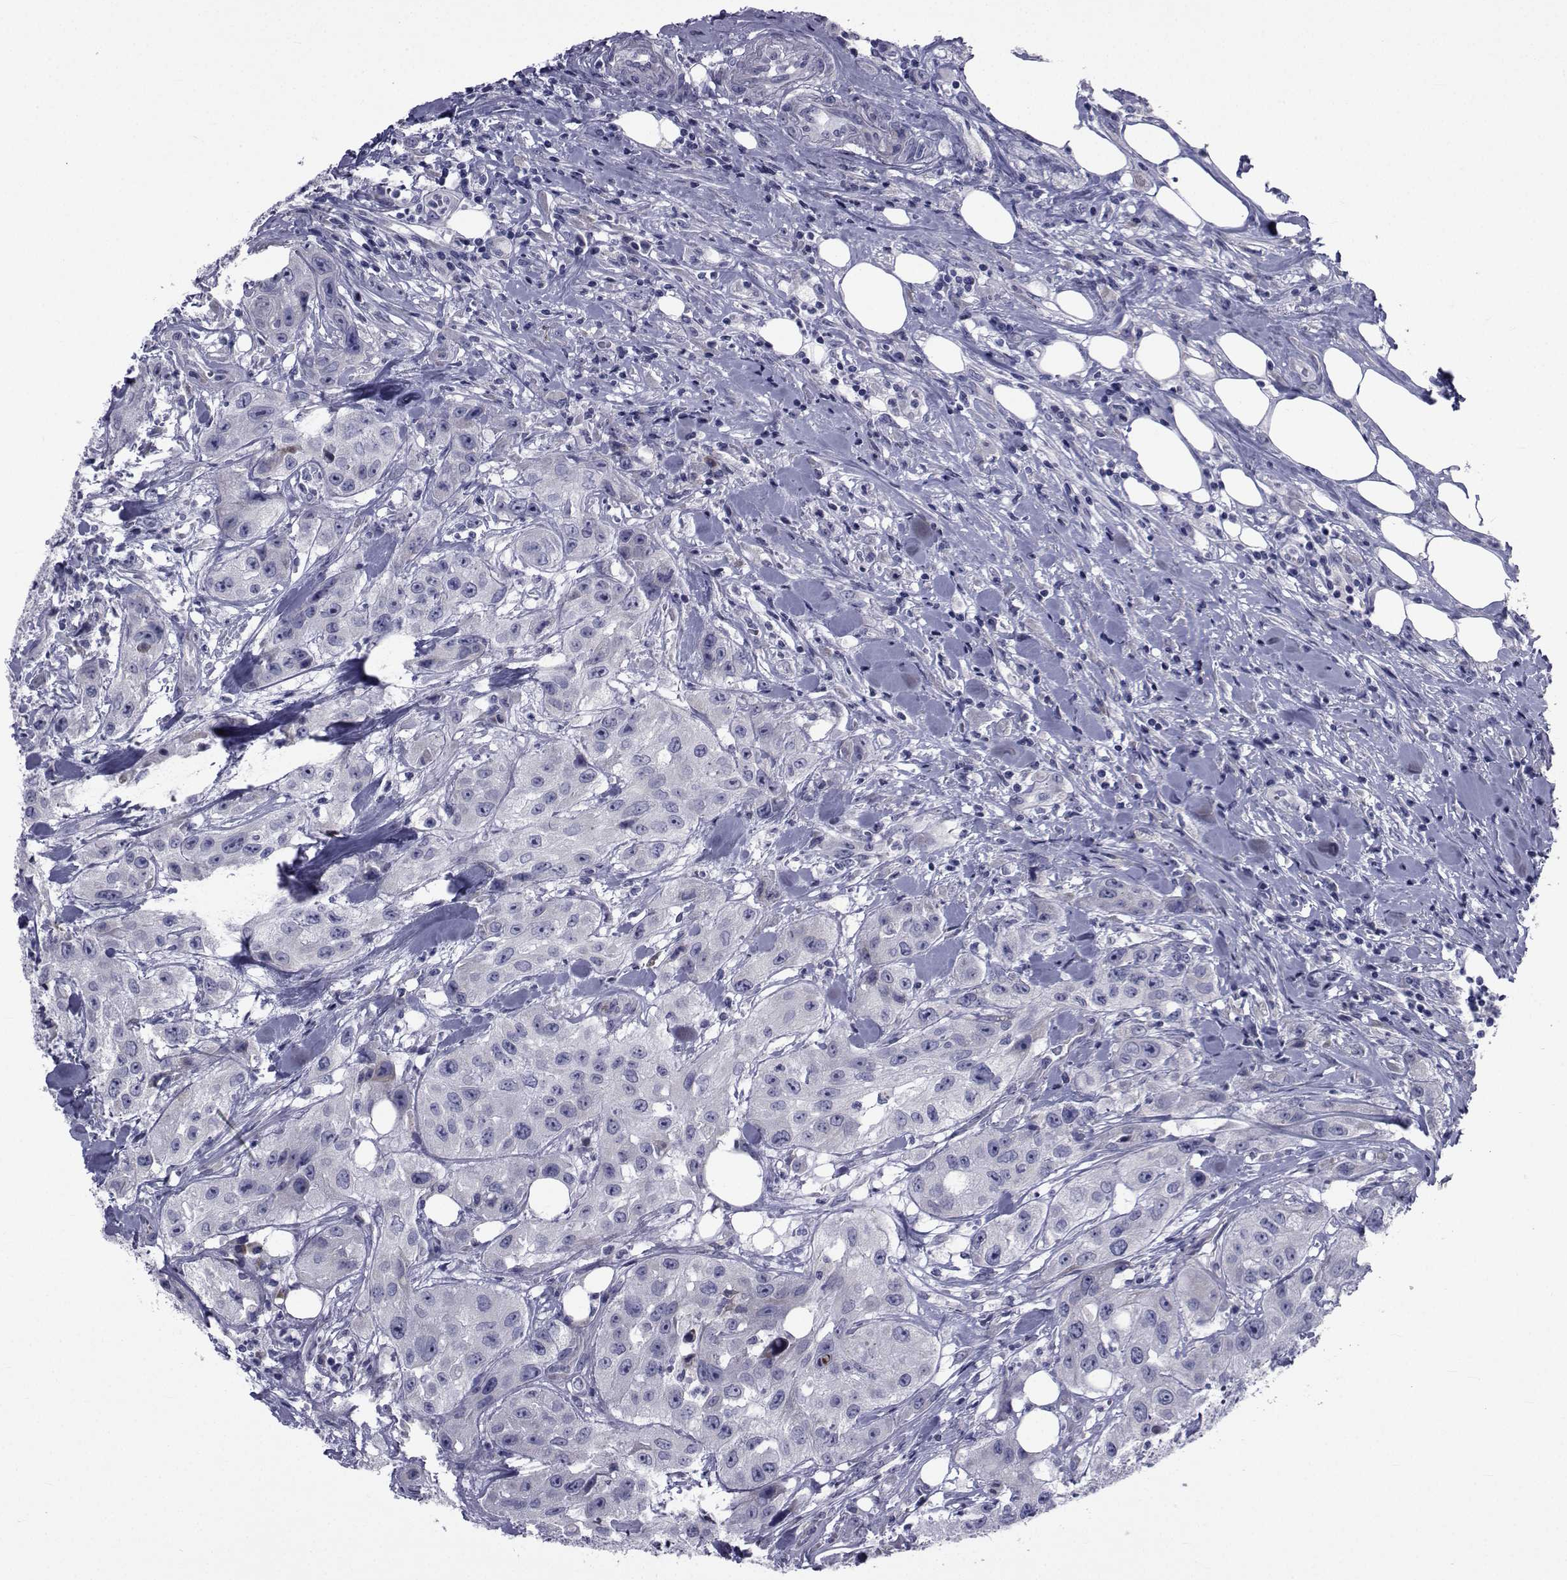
{"staining": {"intensity": "negative", "quantity": "none", "location": "none"}, "tissue": "urothelial cancer", "cell_type": "Tumor cells", "image_type": "cancer", "snomed": [{"axis": "morphology", "description": "Urothelial carcinoma, High grade"}, {"axis": "topography", "description": "Urinary bladder"}], "caption": "Image shows no protein expression in tumor cells of urothelial cancer tissue. (Stains: DAB IHC with hematoxylin counter stain, Microscopy: brightfield microscopy at high magnification).", "gene": "ROPN1", "patient": {"sex": "male", "age": 79}}